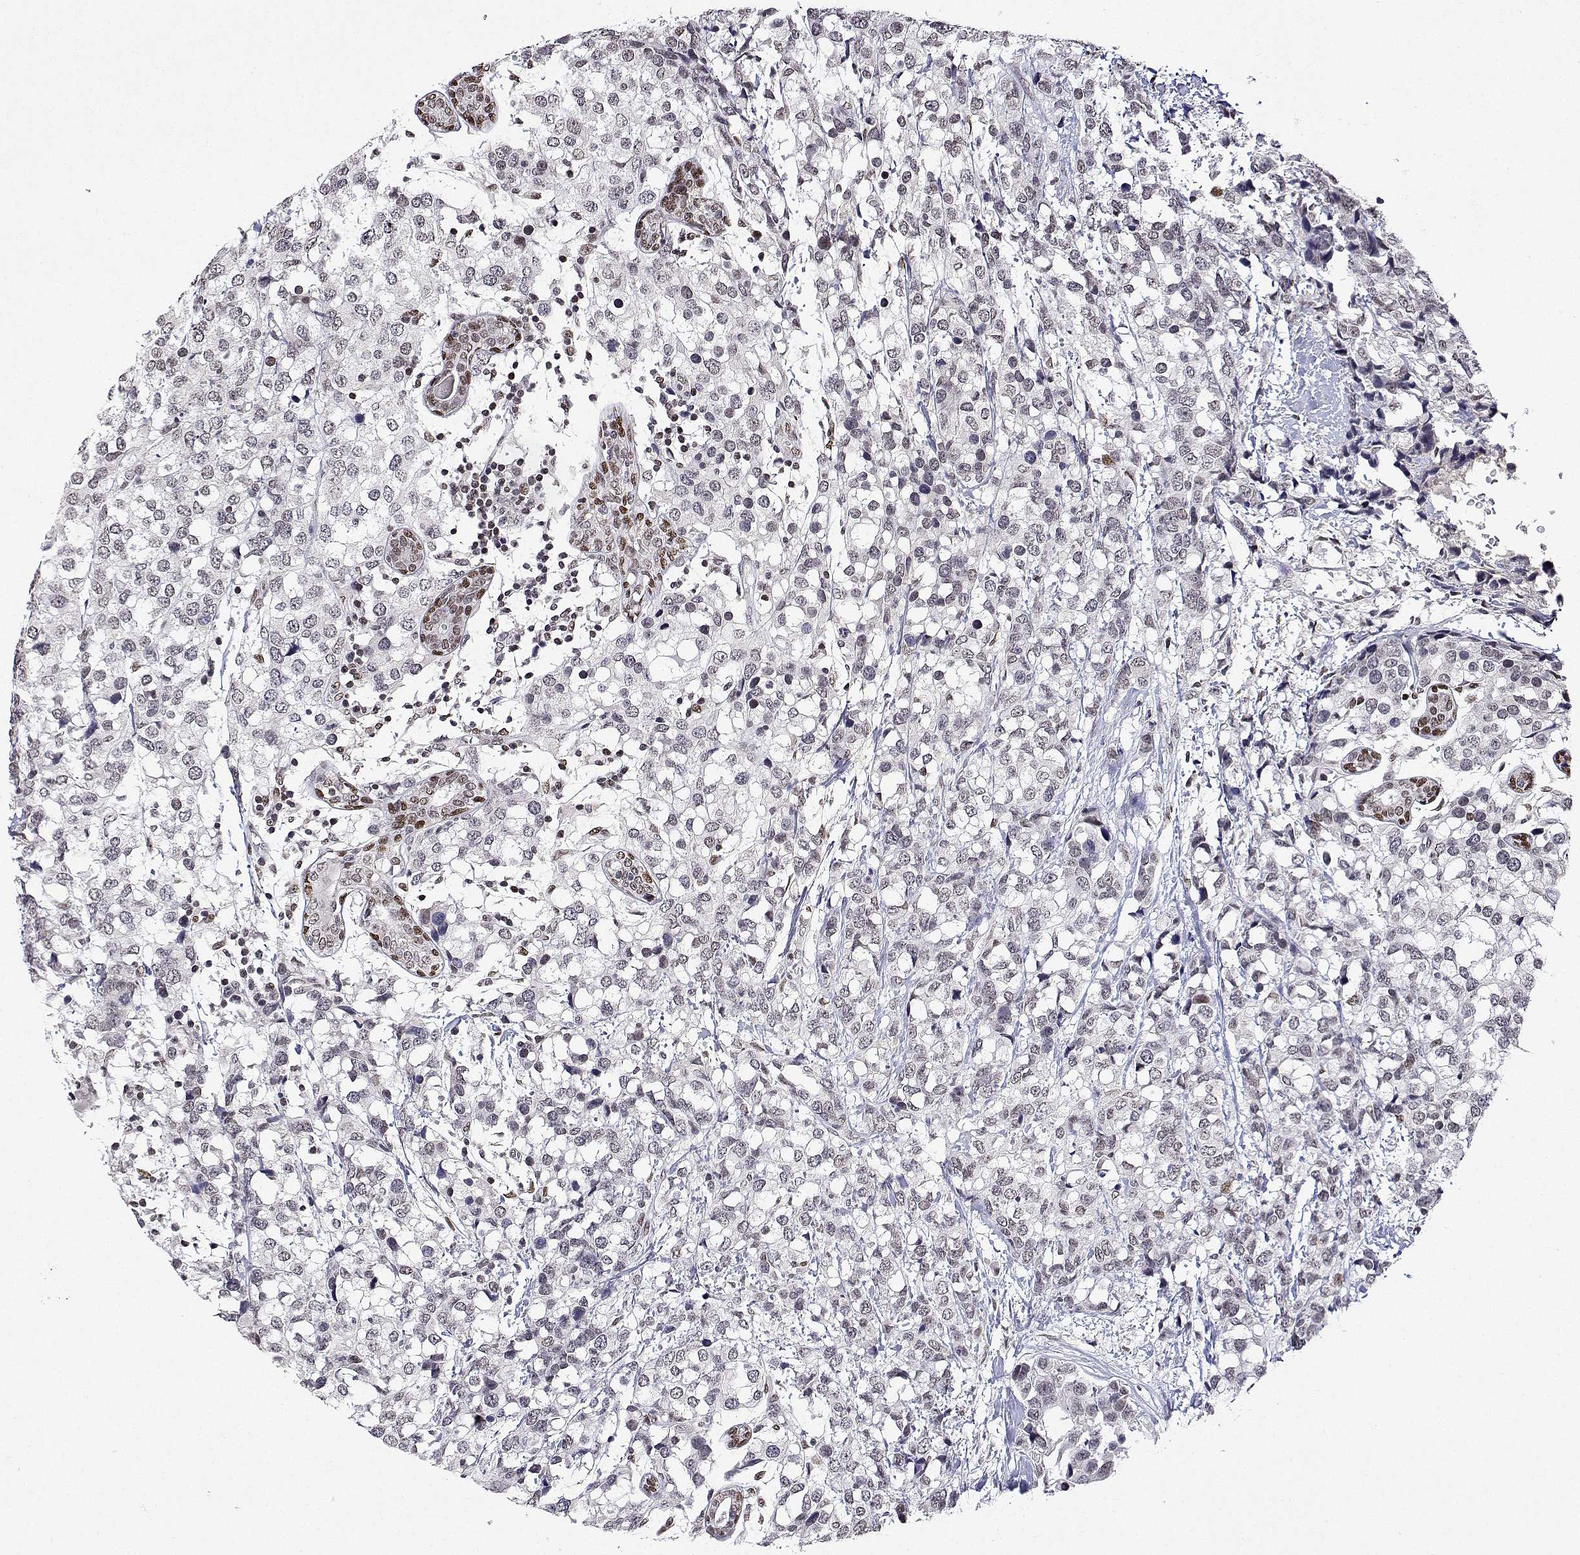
{"staining": {"intensity": "weak", "quantity": "<25%", "location": "nuclear"}, "tissue": "breast cancer", "cell_type": "Tumor cells", "image_type": "cancer", "snomed": [{"axis": "morphology", "description": "Lobular carcinoma"}, {"axis": "topography", "description": "Breast"}], "caption": "Tumor cells are negative for brown protein staining in breast cancer (lobular carcinoma). (DAB (3,3'-diaminobenzidine) immunohistochemistry (IHC), high magnification).", "gene": "XPC", "patient": {"sex": "female", "age": 59}}